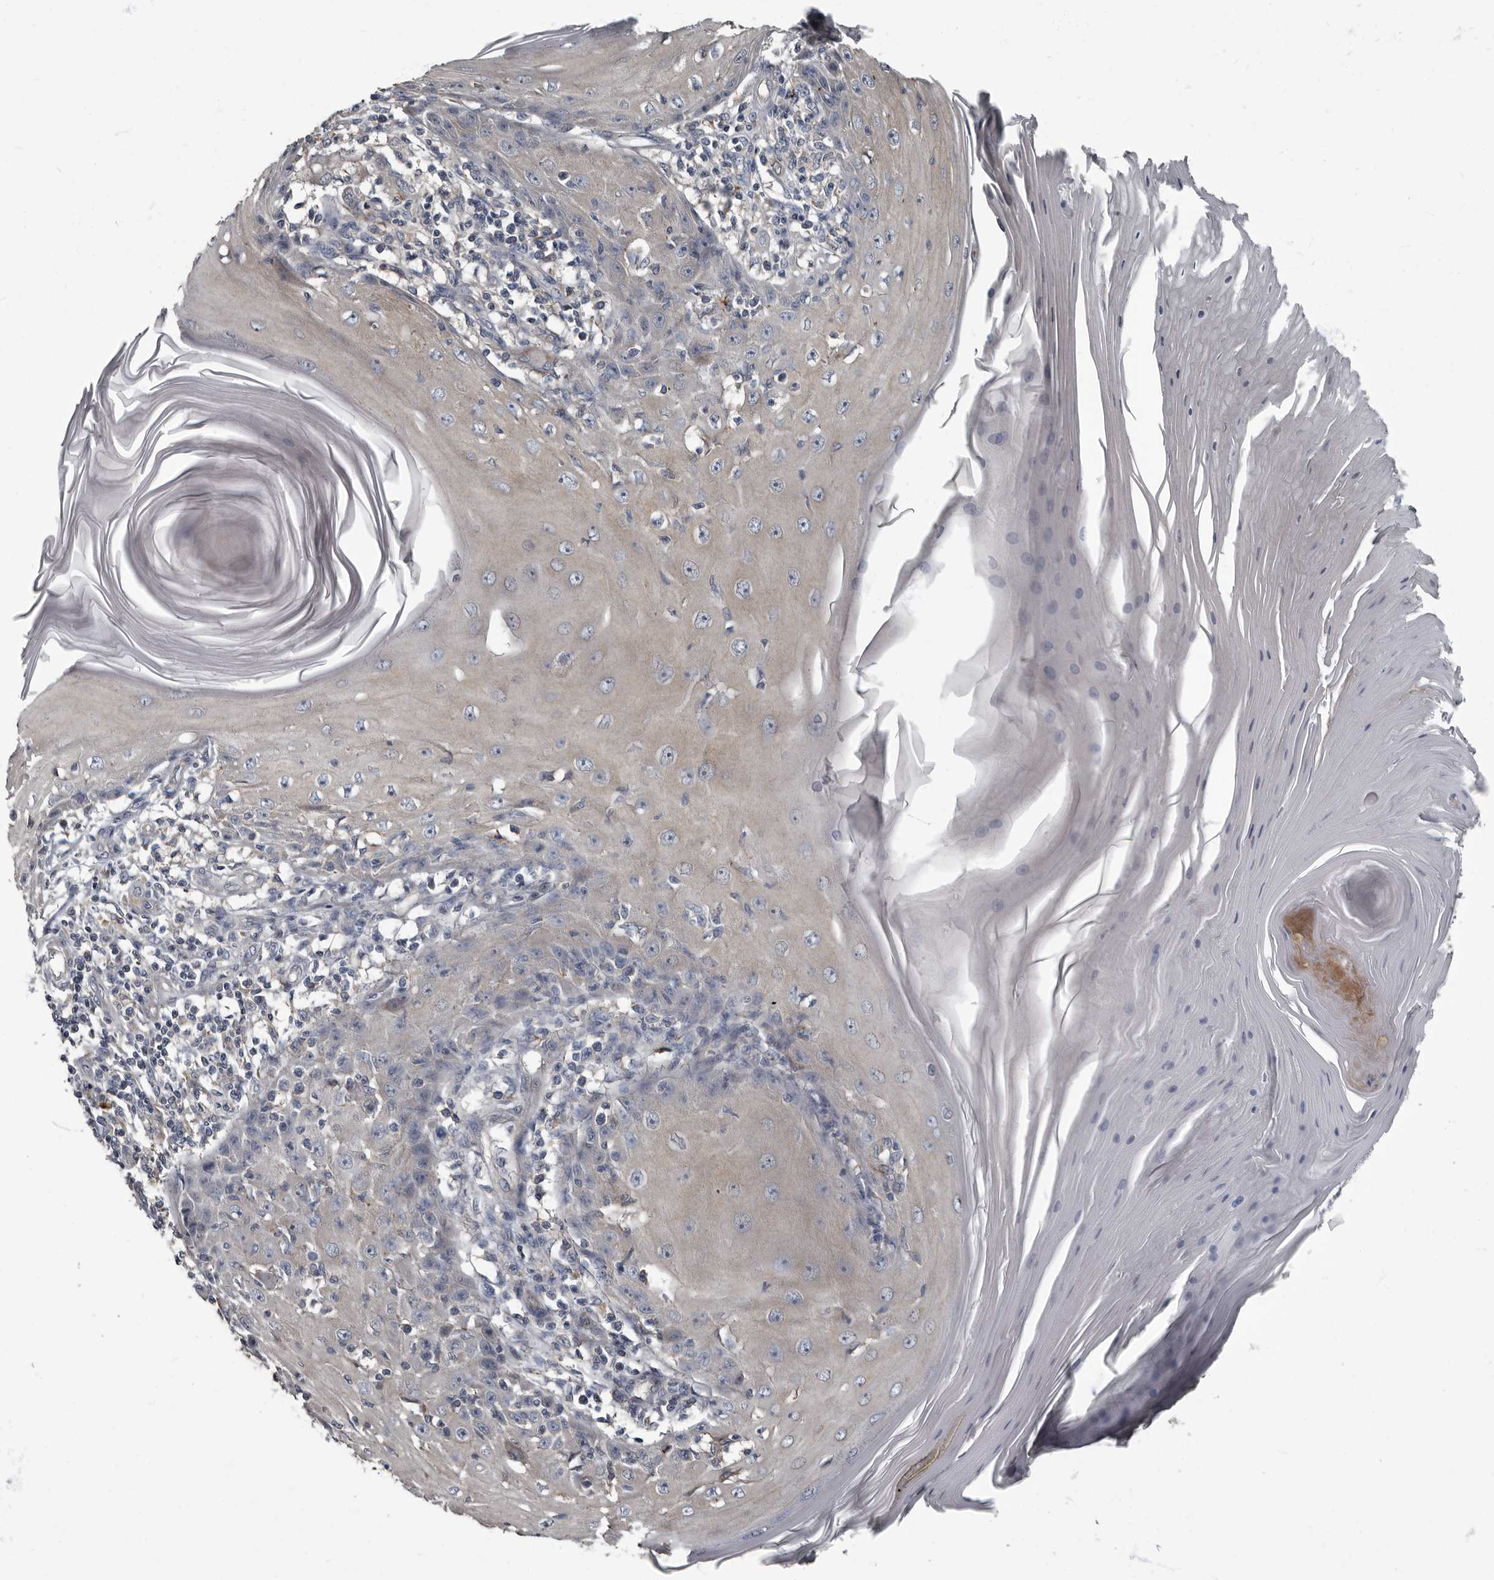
{"staining": {"intensity": "negative", "quantity": "none", "location": "none"}, "tissue": "skin cancer", "cell_type": "Tumor cells", "image_type": "cancer", "snomed": [{"axis": "morphology", "description": "Squamous cell carcinoma, NOS"}, {"axis": "topography", "description": "Skin"}], "caption": "High magnification brightfield microscopy of skin squamous cell carcinoma stained with DAB (brown) and counterstained with hematoxylin (blue): tumor cells show no significant positivity.", "gene": "TPD52L1", "patient": {"sex": "female", "age": 73}}